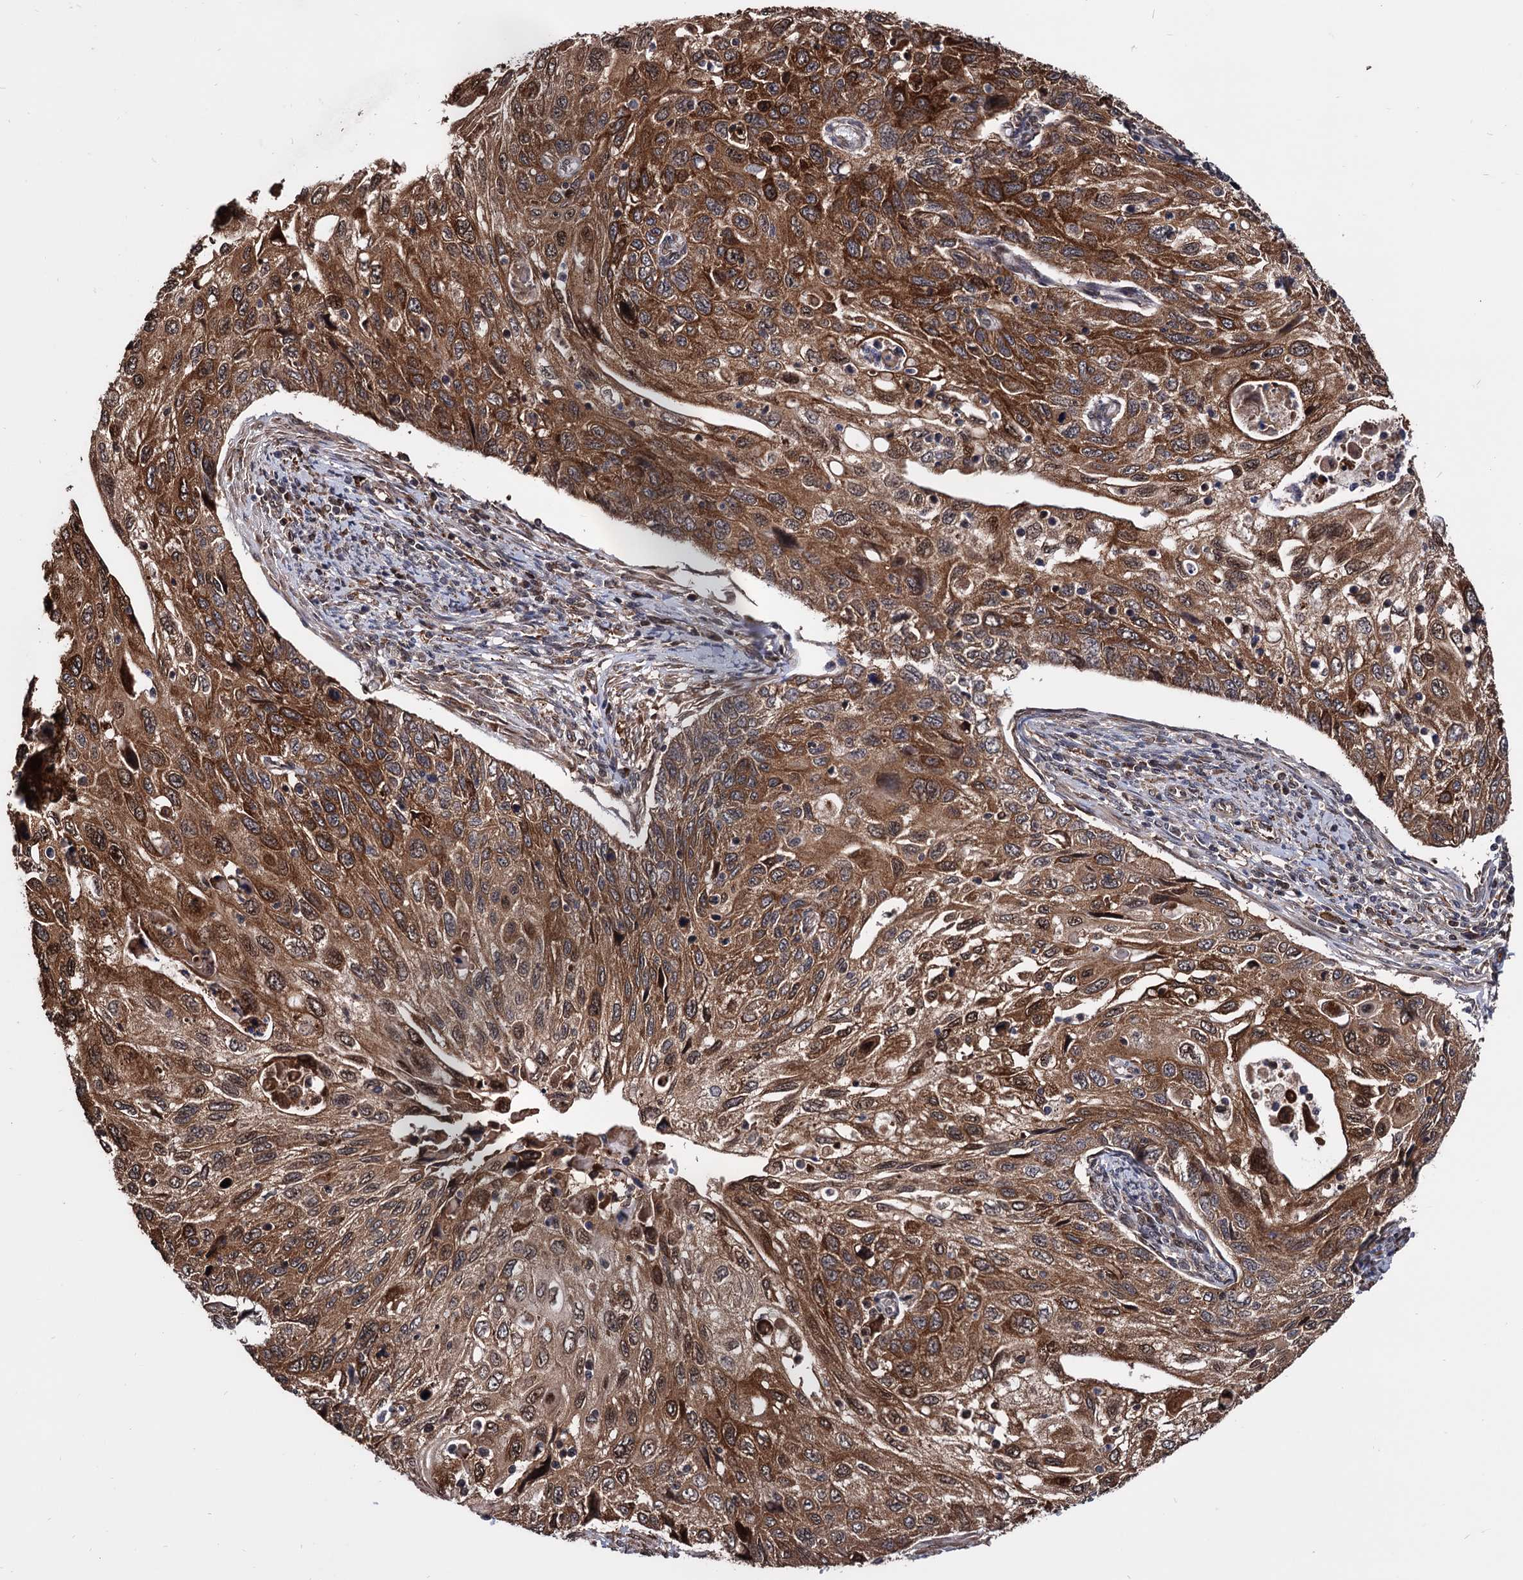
{"staining": {"intensity": "strong", "quantity": ">75%", "location": "cytoplasmic/membranous"}, "tissue": "cervical cancer", "cell_type": "Tumor cells", "image_type": "cancer", "snomed": [{"axis": "morphology", "description": "Squamous cell carcinoma, NOS"}, {"axis": "topography", "description": "Cervix"}], "caption": "Human cervical squamous cell carcinoma stained with a brown dye displays strong cytoplasmic/membranous positive staining in approximately >75% of tumor cells.", "gene": "ANKRD12", "patient": {"sex": "female", "age": 70}}